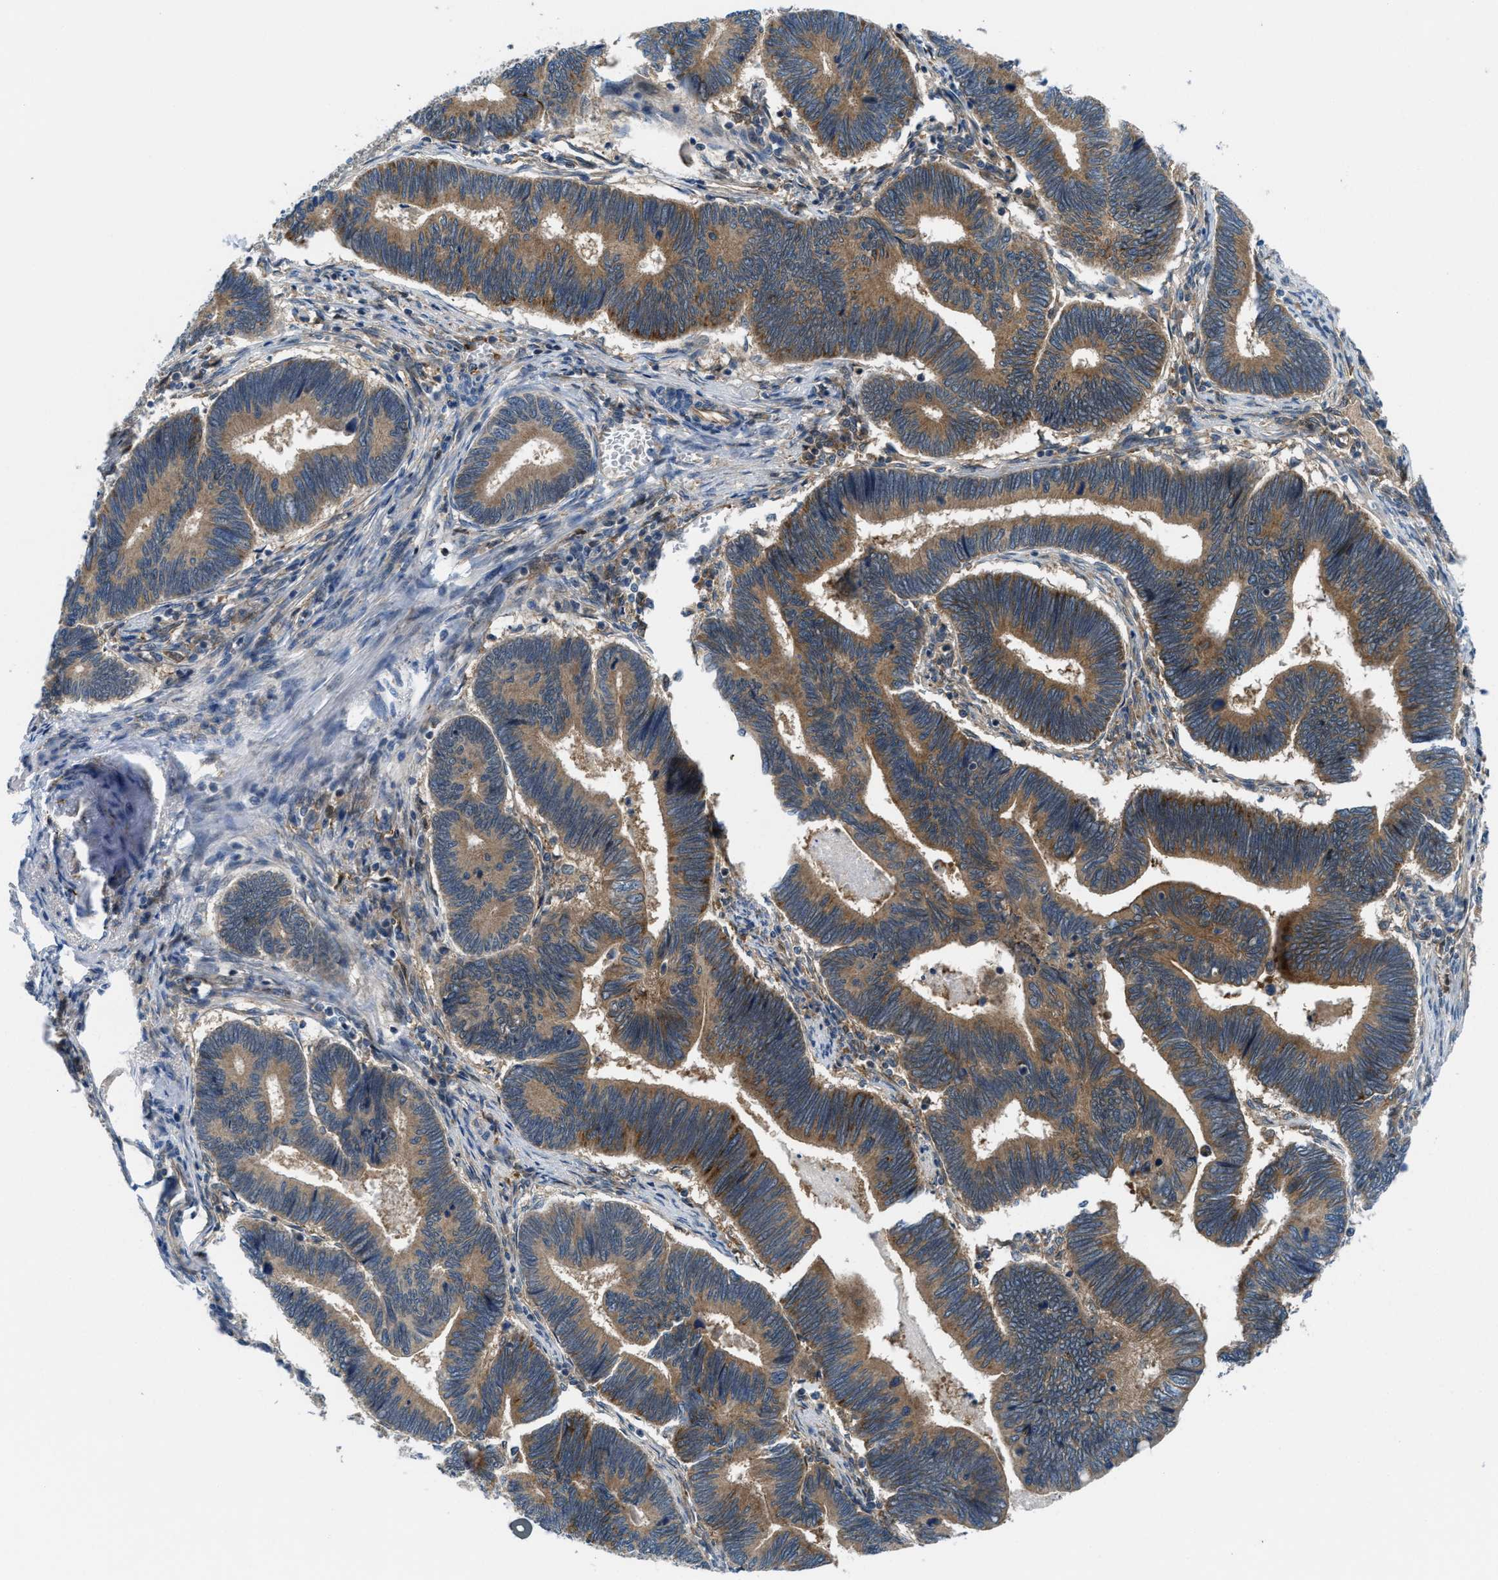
{"staining": {"intensity": "moderate", "quantity": ">75%", "location": "cytoplasmic/membranous"}, "tissue": "pancreatic cancer", "cell_type": "Tumor cells", "image_type": "cancer", "snomed": [{"axis": "morphology", "description": "Adenocarcinoma, NOS"}, {"axis": "topography", "description": "Pancreas"}], "caption": "The image exhibits staining of adenocarcinoma (pancreatic), revealing moderate cytoplasmic/membranous protein positivity (brown color) within tumor cells. Using DAB (brown) and hematoxylin (blue) stains, captured at high magnification using brightfield microscopy.", "gene": "BAZ2B", "patient": {"sex": "female", "age": 70}}